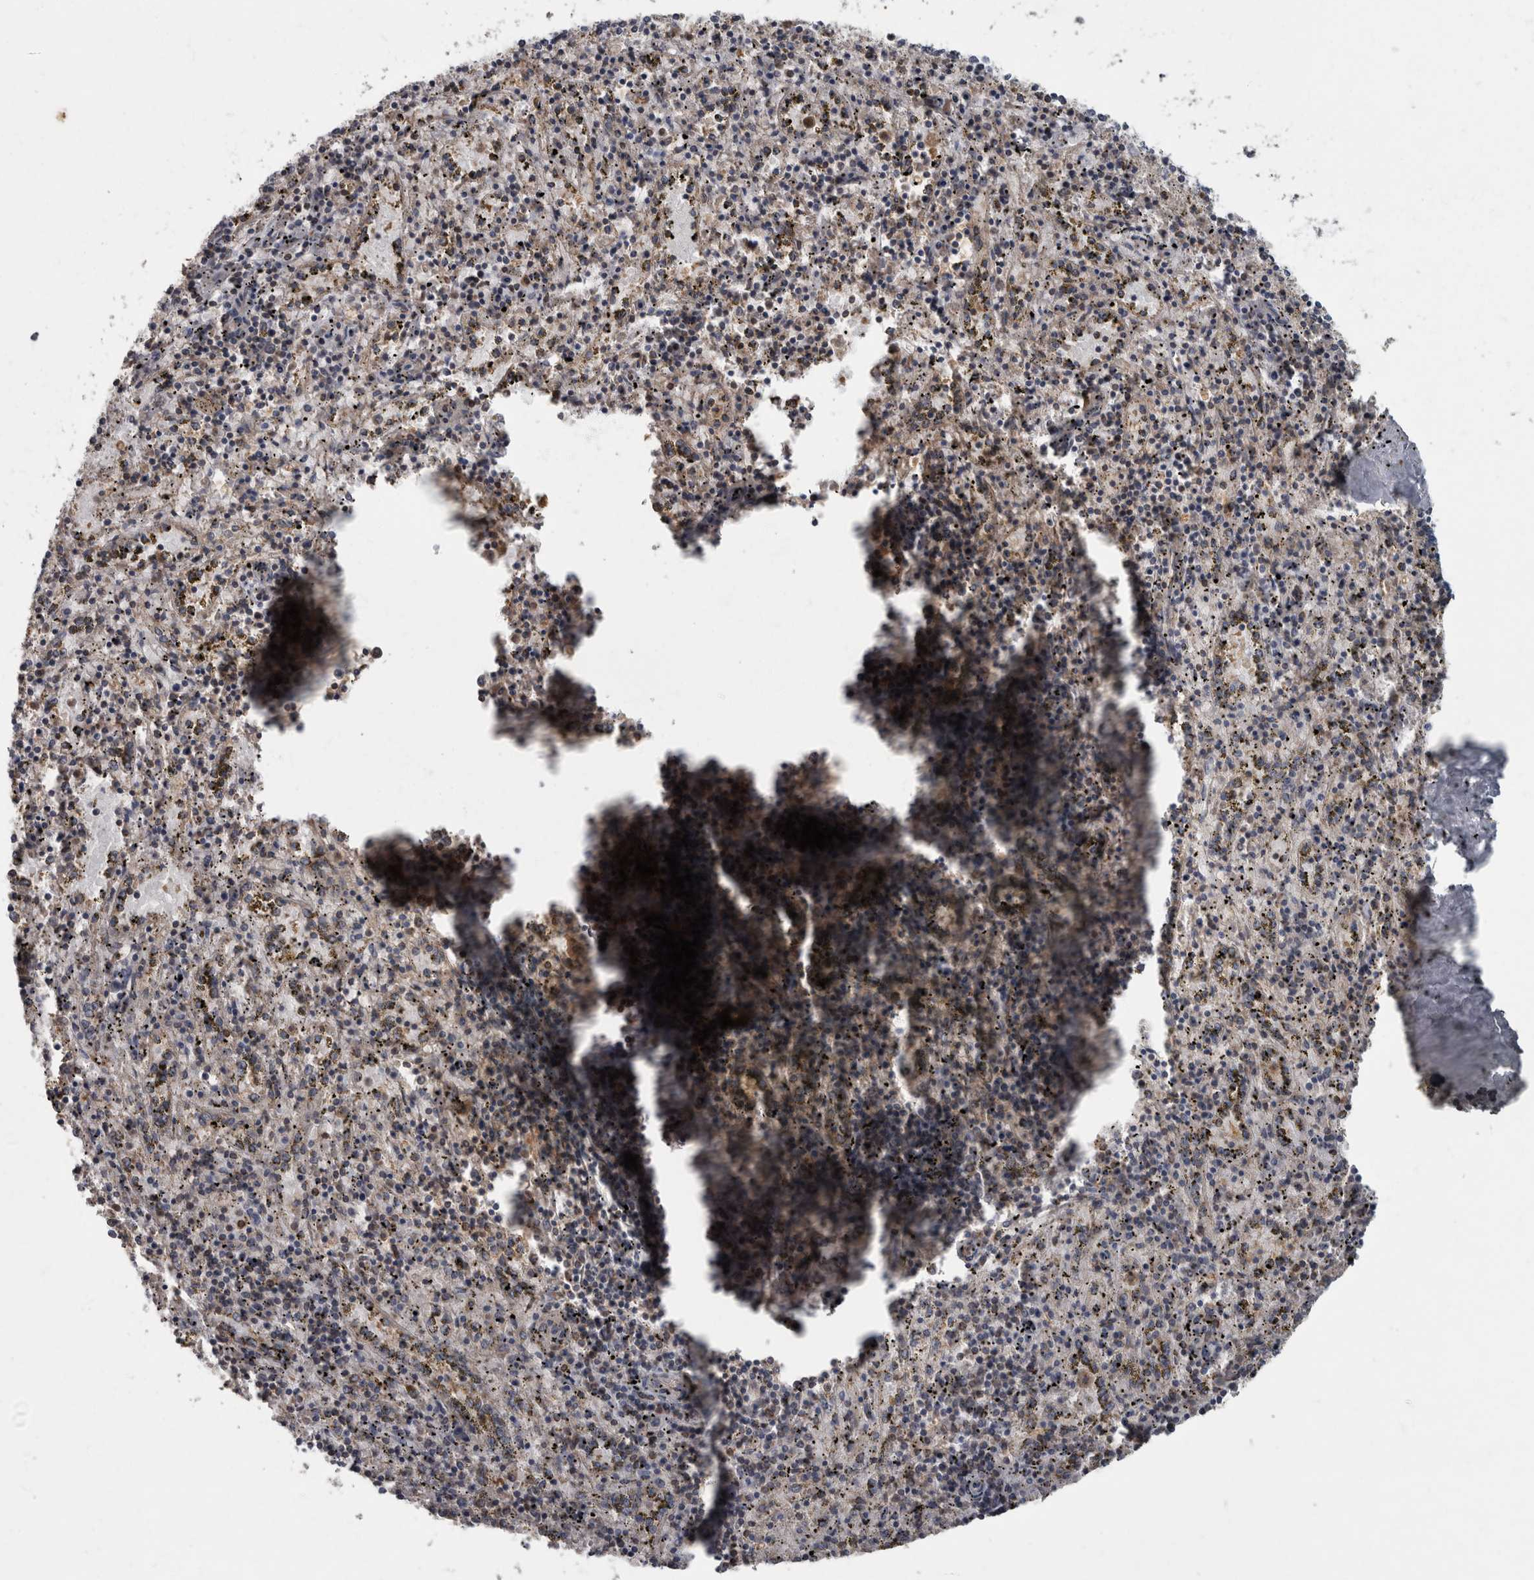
{"staining": {"intensity": "moderate", "quantity": "<25%", "location": "cytoplasmic/membranous"}, "tissue": "spleen", "cell_type": "Cells in red pulp", "image_type": "normal", "snomed": [{"axis": "morphology", "description": "Normal tissue, NOS"}, {"axis": "topography", "description": "Spleen"}], "caption": "IHC (DAB (3,3'-diaminobenzidine)) staining of normal spleen exhibits moderate cytoplasmic/membranous protein expression in approximately <25% of cells in red pulp.", "gene": "PPP1R3C", "patient": {"sex": "male", "age": 72}}